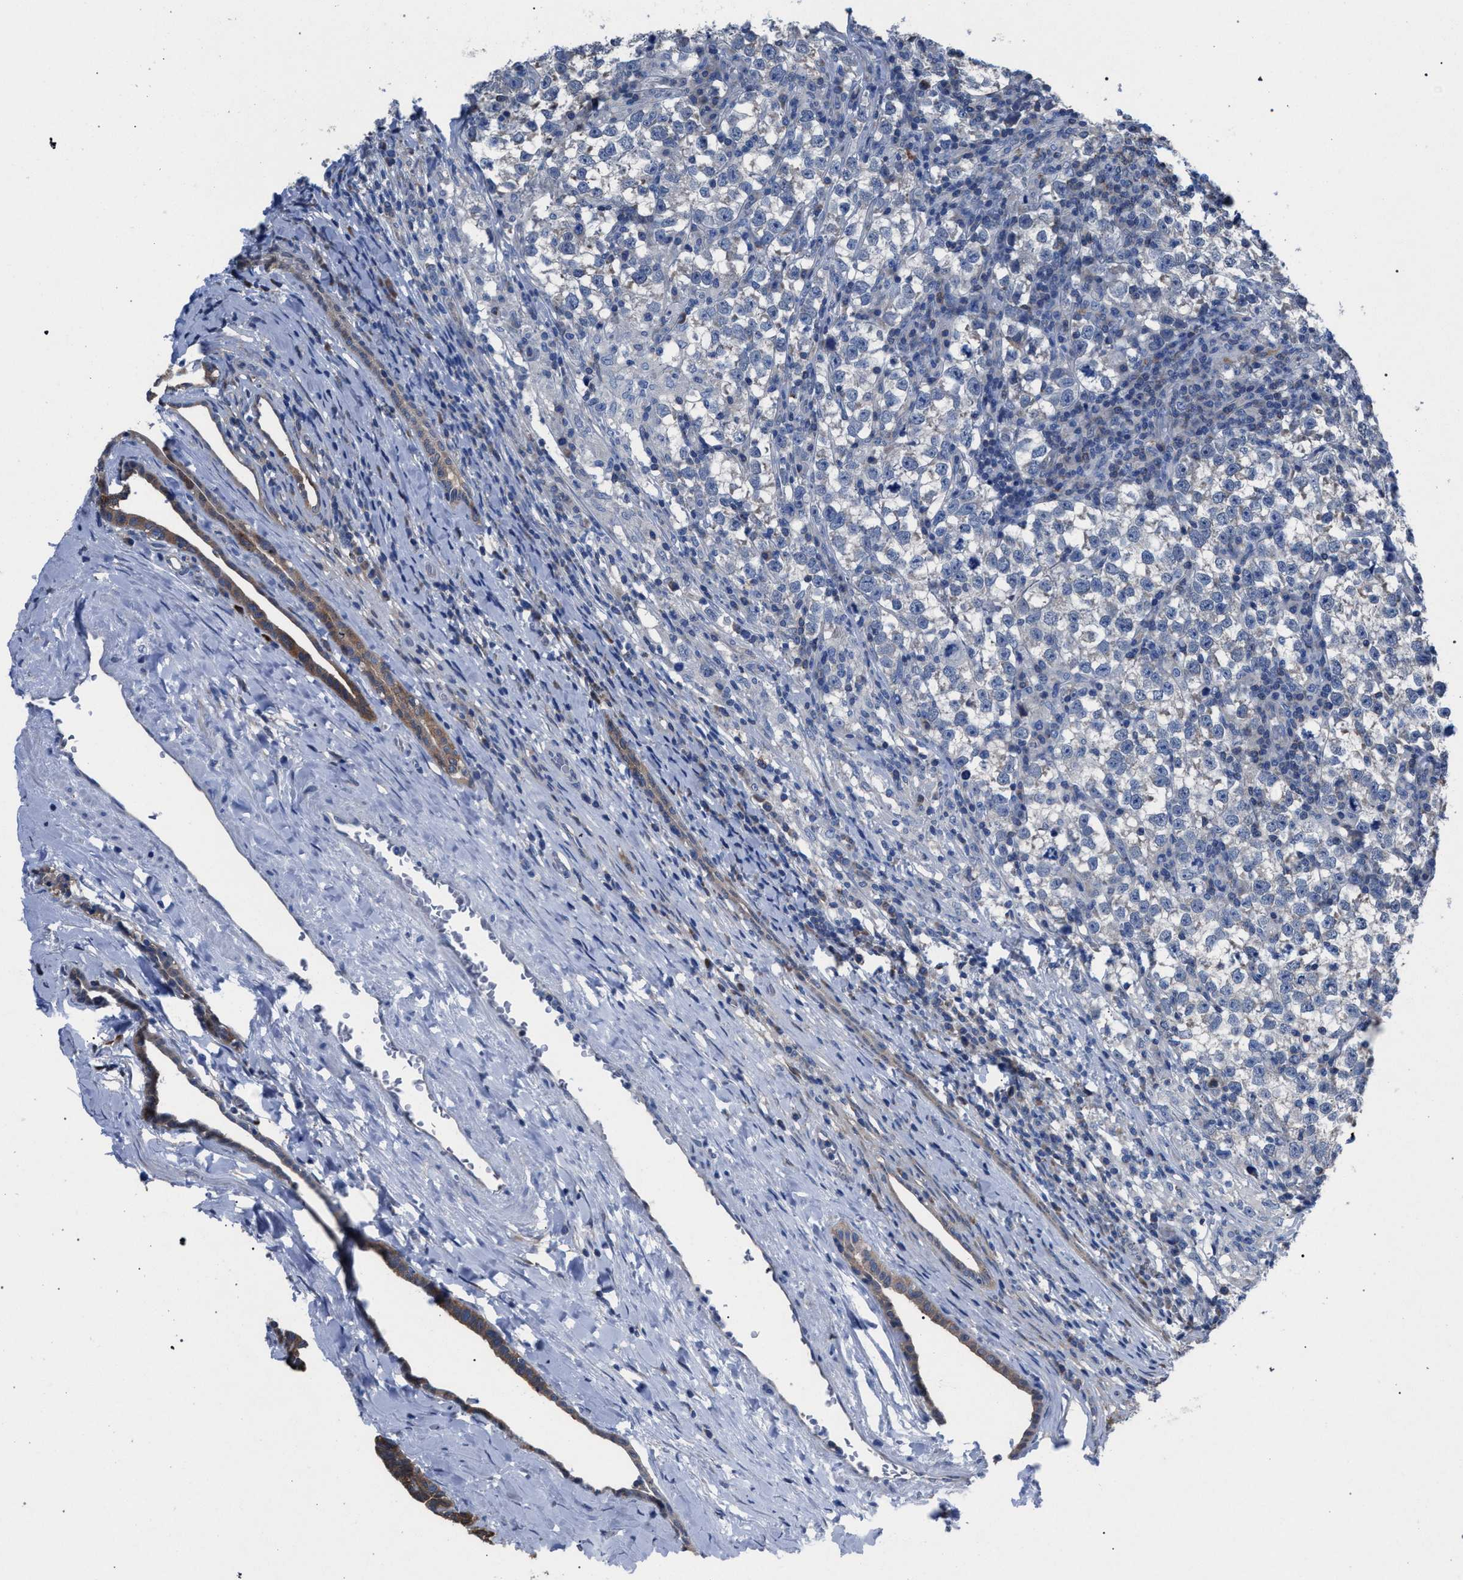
{"staining": {"intensity": "negative", "quantity": "none", "location": "none"}, "tissue": "testis cancer", "cell_type": "Tumor cells", "image_type": "cancer", "snomed": [{"axis": "morphology", "description": "Normal tissue, NOS"}, {"axis": "morphology", "description": "Seminoma, NOS"}, {"axis": "topography", "description": "Testis"}], "caption": "Tumor cells are negative for protein expression in human seminoma (testis).", "gene": "CRYZ", "patient": {"sex": "male", "age": 43}}